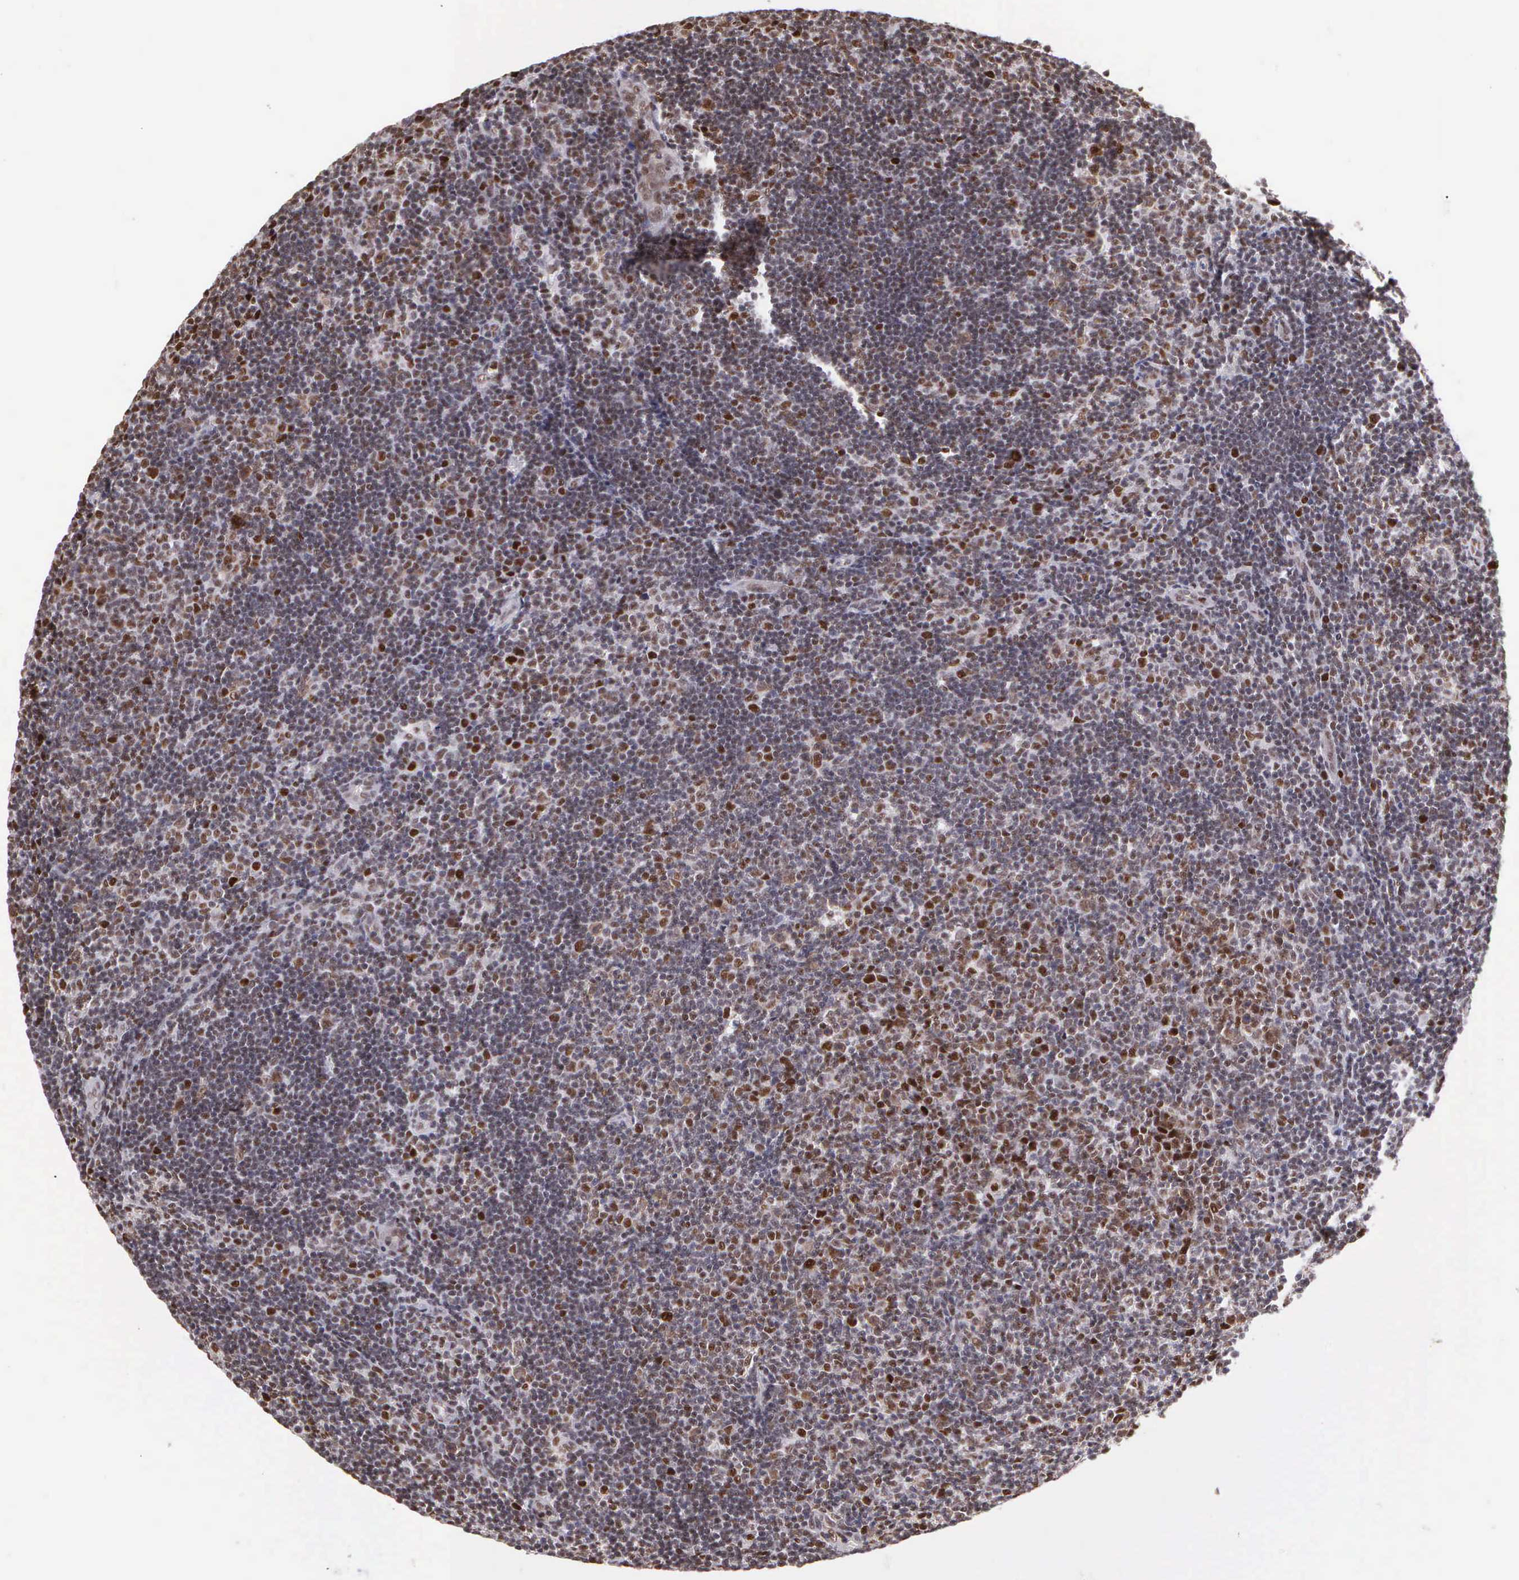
{"staining": {"intensity": "moderate", "quantity": "25%-75%", "location": "nuclear"}, "tissue": "lymphoma", "cell_type": "Tumor cells", "image_type": "cancer", "snomed": [{"axis": "morphology", "description": "Malignant lymphoma, non-Hodgkin's type, Low grade"}, {"axis": "topography", "description": "Lymph node"}], "caption": "A brown stain highlights moderate nuclear staining of a protein in malignant lymphoma, non-Hodgkin's type (low-grade) tumor cells.", "gene": "UBR7", "patient": {"sex": "male", "age": 49}}